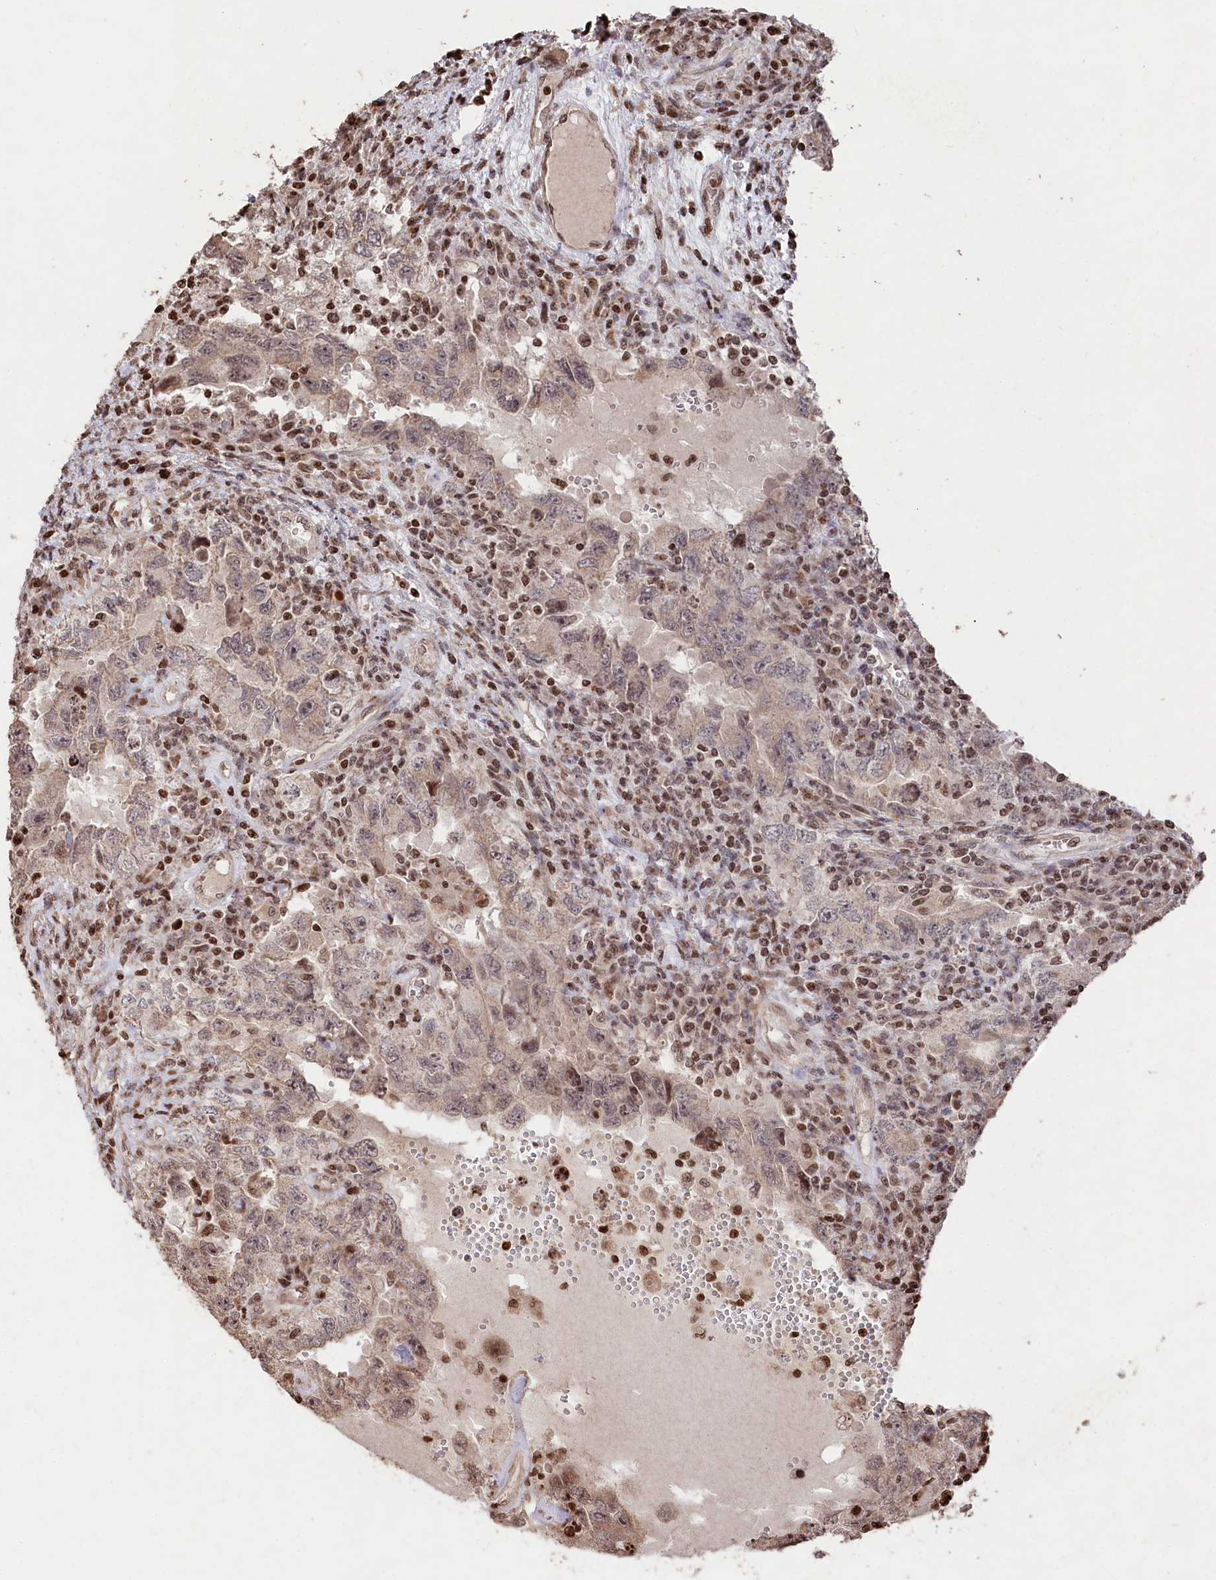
{"staining": {"intensity": "weak", "quantity": ">75%", "location": "cytoplasmic/membranous,nuclear"}, "tissue": "testis cancer", "cell_type": "Tumor cells", "image_type": "cancer", "snomed": [{"axis": "morphology", "description": "Carcinoma, Embryonal, NOS"}, {"axis": "topography", "description": "Testis"}], "caption": "A histopathology image showing weak cytoplasmic/membranous and nuclear staining in about >75% of tumor cells in testis cancer, as visualized by brown immunohistochemical staining.", "gene": "CCSER2", "patient": {"sex": "male", "age": 26}}